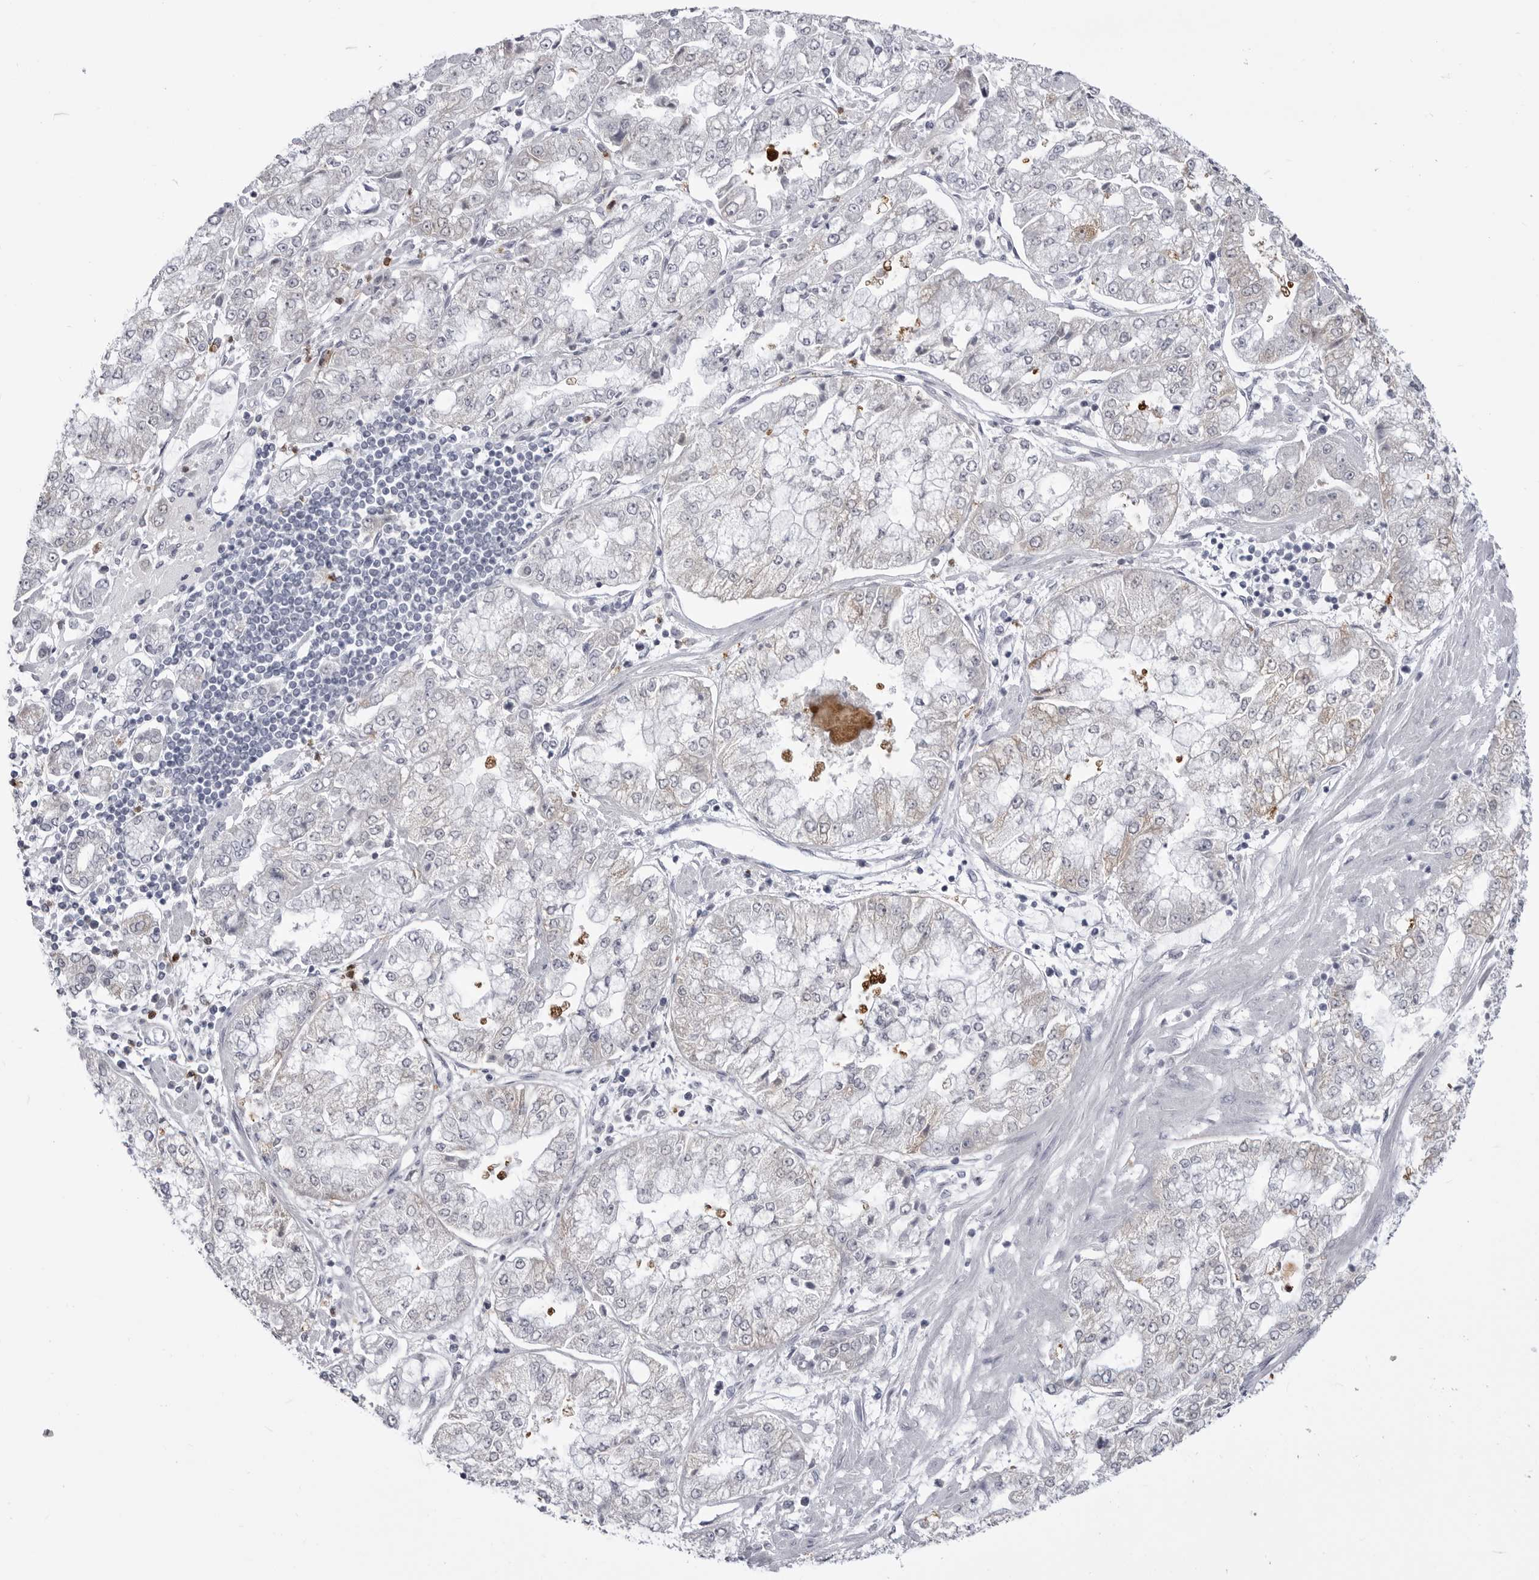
{"staining": {"intensity": "negative", "quantity": "none", "location": "none"}, "tissue": "stomach cancer", "cell_type": "Tumor cells", "image_type": "cancer", "snomed": [{"axis": "morphology", "description": "Adenocarcinoma, NOS"}, {"axis": "topography", "description": "Stomach"}], "caption": "Immunohistochemical staining of stomach cancer (adenocarcinoma) reveals no significant staining in tumor cells.", "gene": "STAP2", "patient": {"sex": "male", "age": 76}}